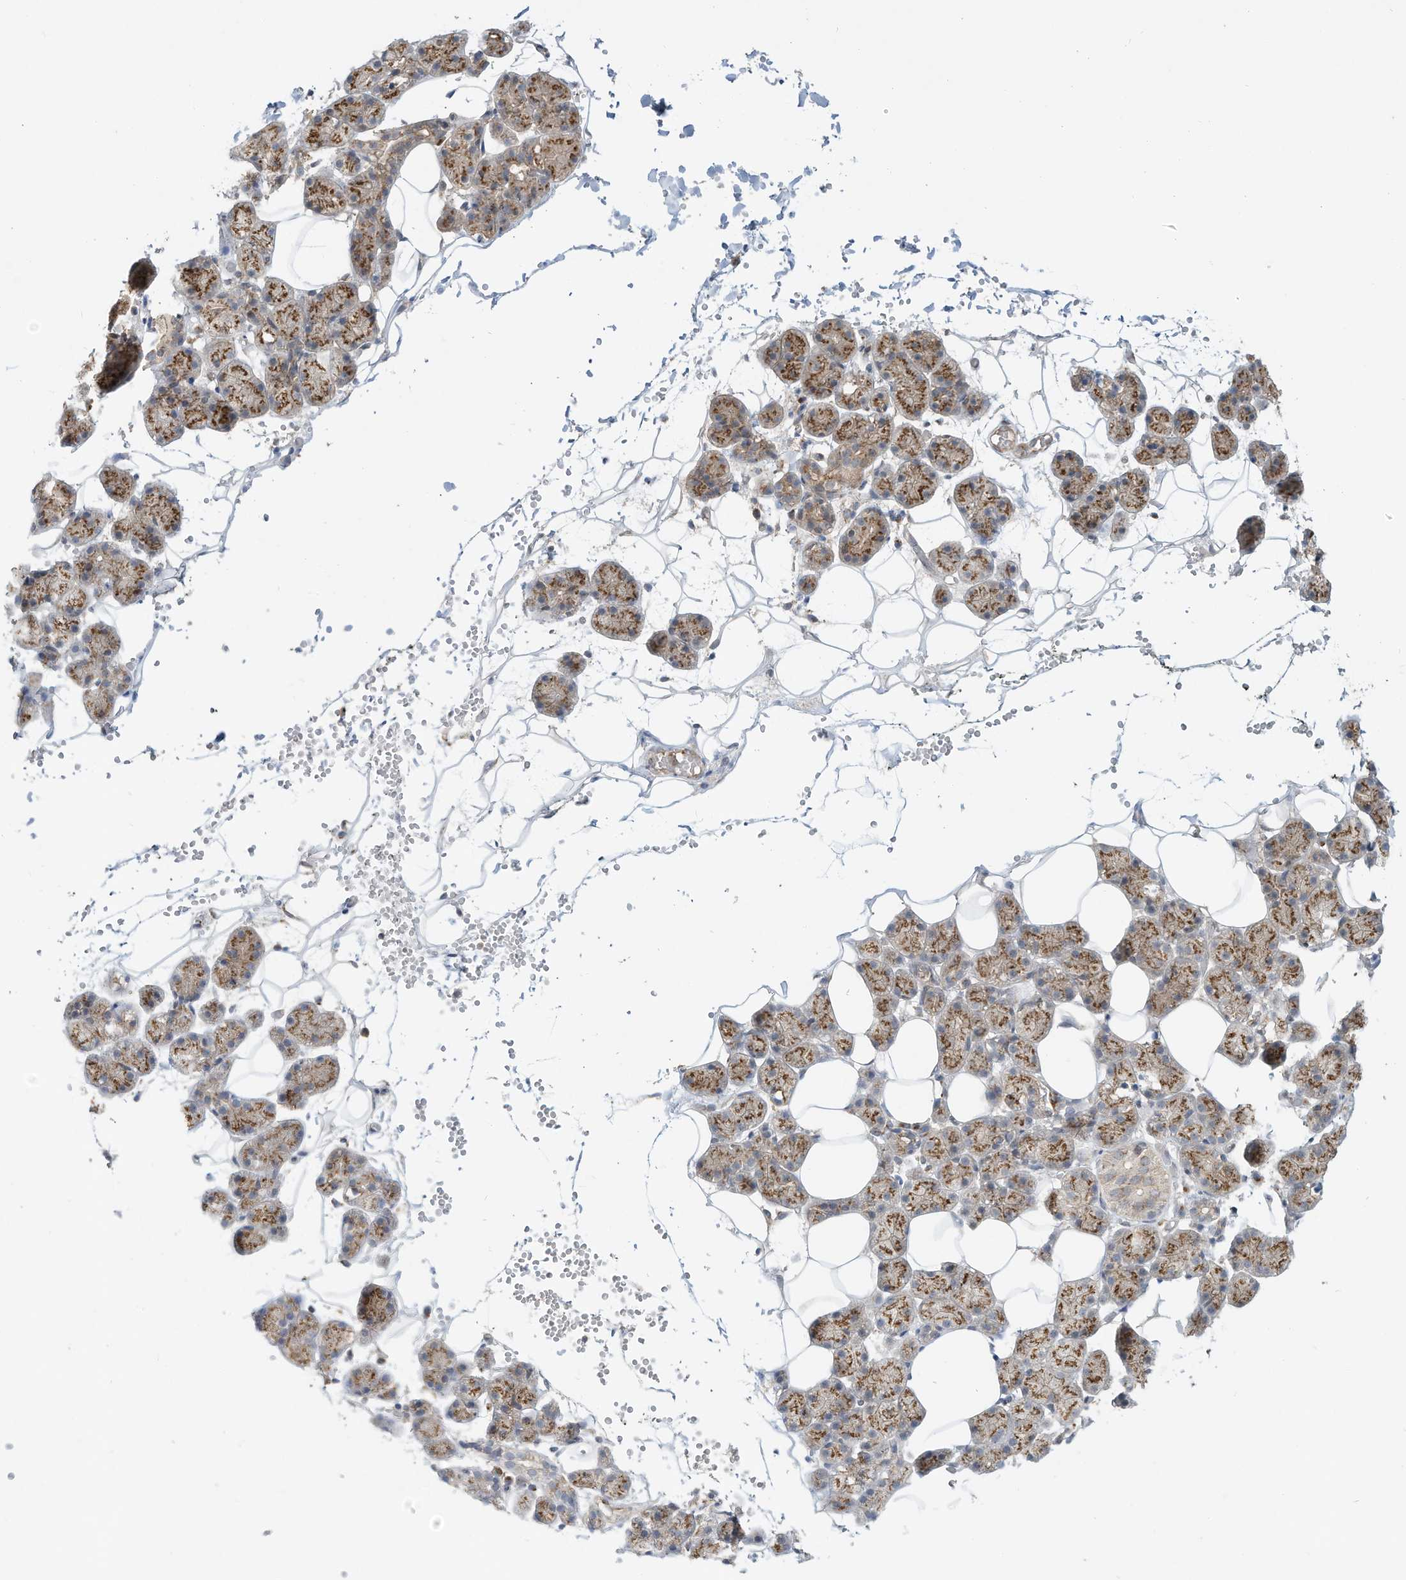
{"staining": {"intensity": "moderate", "quantity": ">75%", "location": "cytoplasmic/membranous"}, "tissue": "salivary gland", "cell_type": "Glandular cells", "image_type": "normal", "snomed": [{"axis": "morphology", "description": "Normal tissue, NOS"}, {"axis": "topography", "description": "Salivary gland"}], "caption": "Glandular cells reveal moderate cytoplasmic/membranous staining in about >75% of cells in unremarkable salivary gland.", "gene": "CUX1", "patient": {"sex": "female", "age": 33}}